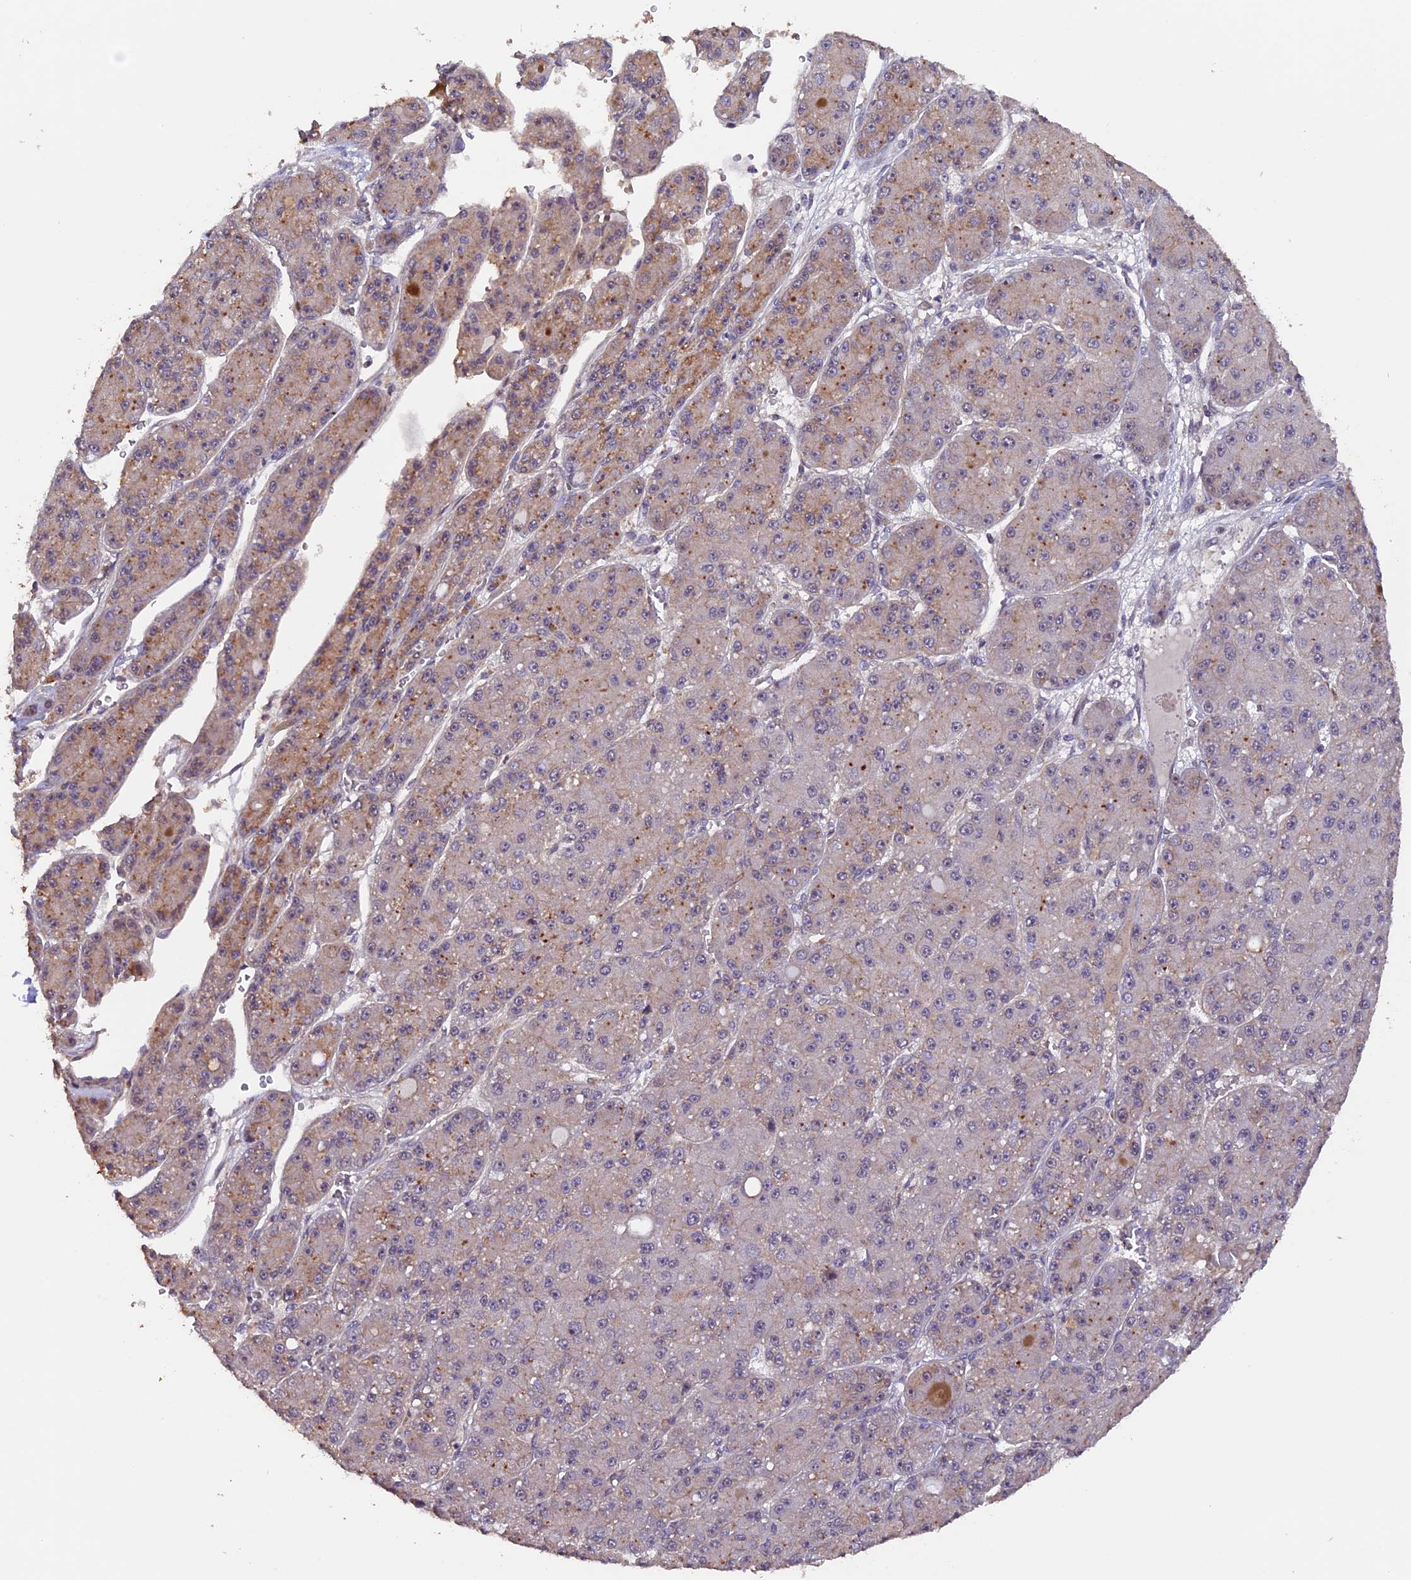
{"staining": {"intensity": "moderate", "quantity": "<25%", "location": "cytoplasmic/membranous"}, "tissue": "liver cancer", "cell_type": "Tumor cells", "image_type": "cancer", "snomed": [{"axis": "morphology", "description": "Carcinoma, Hepatocellular, NOS"}, {"axis": "topography", "description": "Liver"}], "caption": "Immunohistochemical staining of human liver hepatocellular carcinoma demonstrates low levels of moderate cytoplasmic/membranous staining in about <25% of tumor cells.", "gene": "GNB5", "patient": {"sex": "male", "age": 67}}